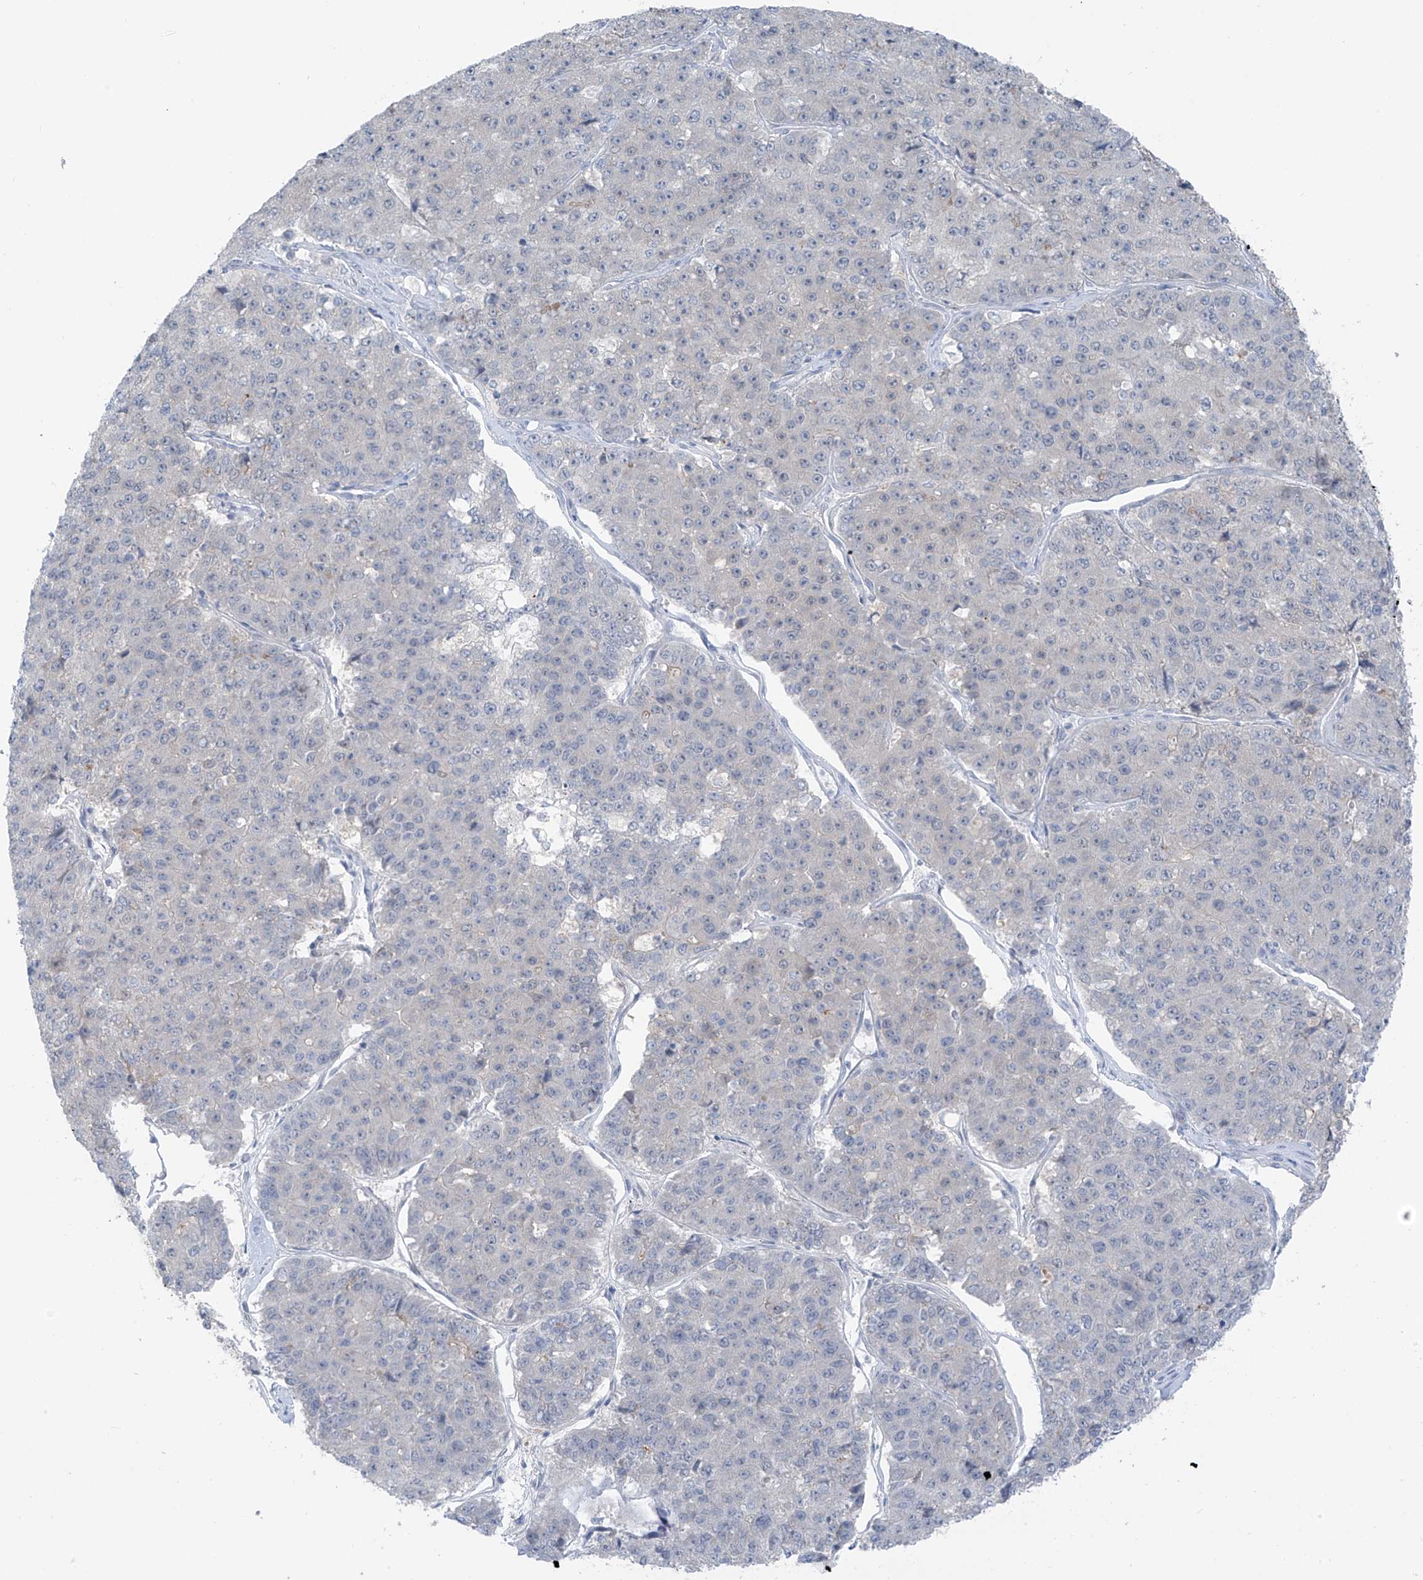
{"staining": {"intensity": "negative", "quantity": "none", "location": "none"}, "tissue": "pancreatic cancer", "cell_type": "Tumor cells", "image_type": "cancer", "snomed": [{"axis": "morphology", "description": "Adenocarcinoma, NOS"}, {"axis": "topography", "description": "Pancreas"}], "caption": "The photomicrograph exhibits no significant positivity in tumor cells of adenocarcinoma (pancreatic).", "gene": "ZNF793", "patient": {"sex": "male", "age": 50}}